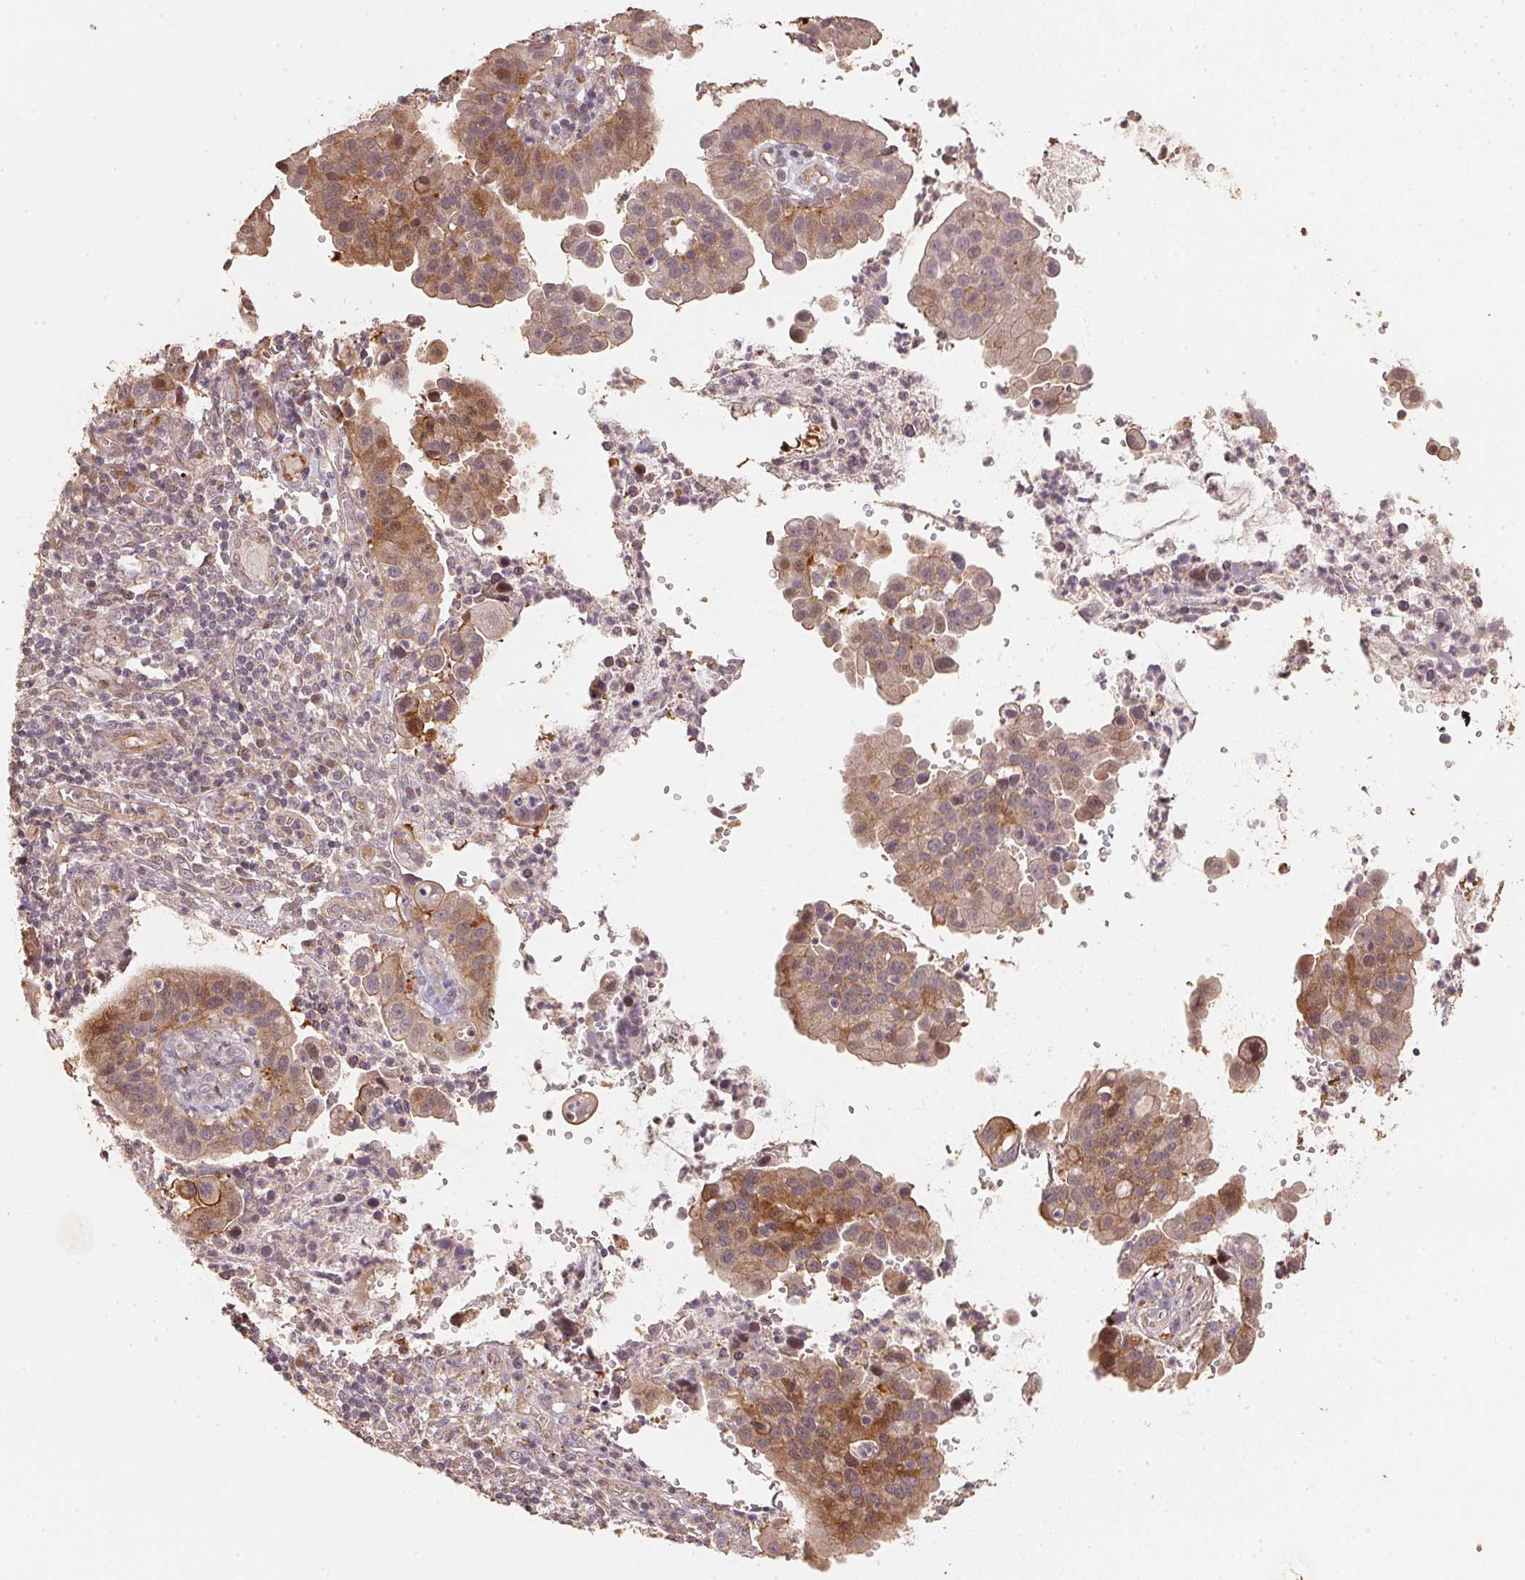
{"staining": {"intensity": "moderate", "quantity": "25%-75%", "location": "cytoplasmic/membranous"}, "tissue": "cervical cancer", "cell_type": "Tumor cells", "image_type": "cancer", "snomed": [{"axis": "morphology", "description": "Adenocarcinoma, NOS"}, {"axis": "topography", "description": "Cervix"}], "caption": "There is medium levels of moderate cytoplasmic/membranous expression in tumor cells of cervical cancer (adenocarcinoma), as demonstrated by immunohistochemical staining (brown color).", "gene": "TMEM222", "patient": {"sex": "female", "age": 34}}